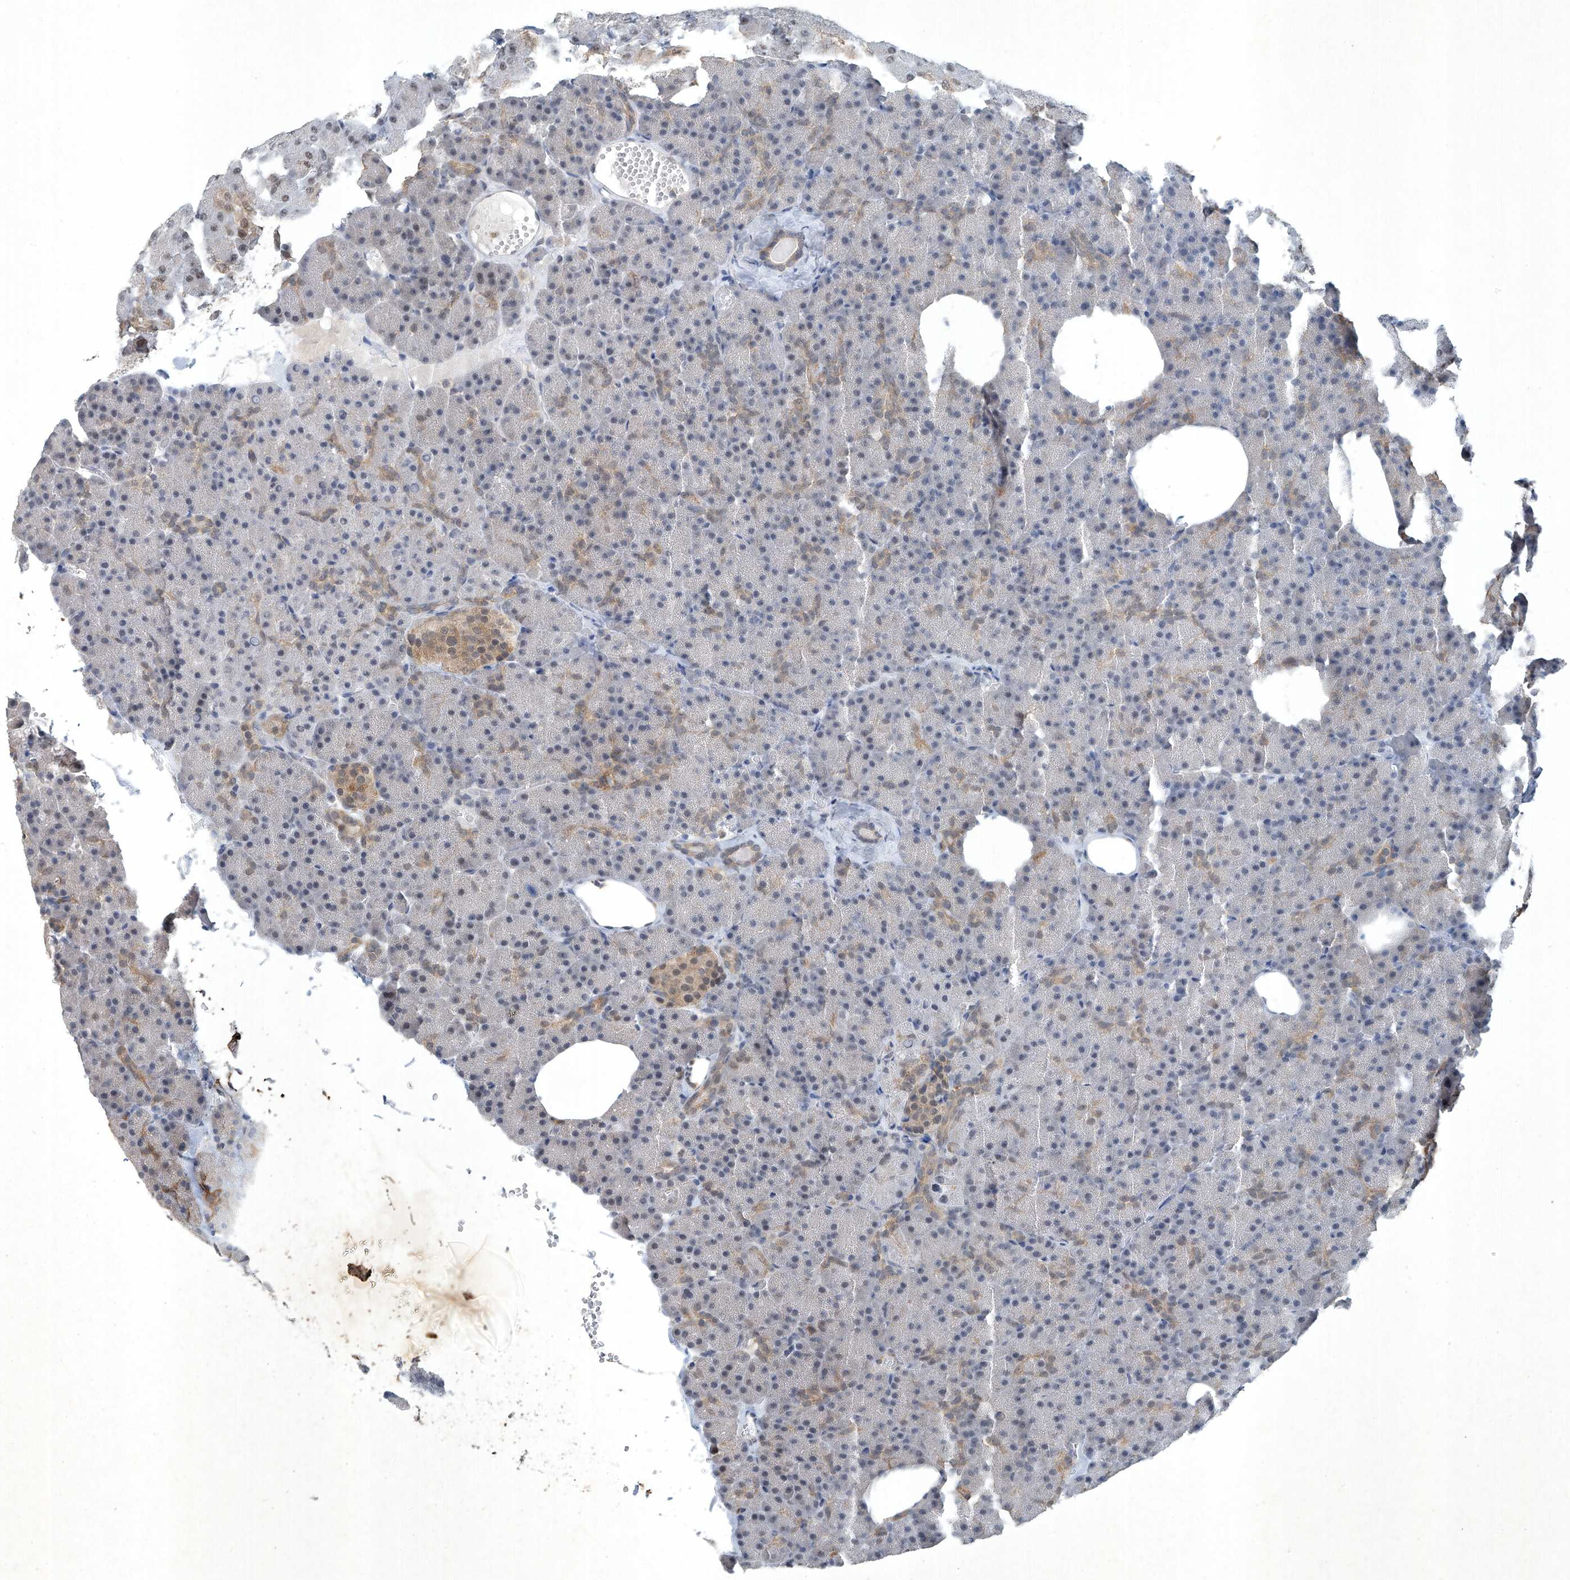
{"staining": {"intensity": "weak", "quantity": "25%-75%", "location": "nuclear"}, "tissue": "pancreas", "cell_type": "Exocrine glandular cells", "image_type": "normal", "snomed": [{"axis": "morphology", "description": "Normal tissue, NOS"}, {"axis": "morphology", "description": "Carcinoid, malignant, NOS"}, {"axis": "topography", "description": "Pancreas"}], "caption": "Pancreas stained with DAB (3,3'-diaminobenzidine) IHC displays low levels of weak nuclear staining in approximately 25%-75% of exocrine glandular cells. (IHC, brightfield microscopy, high magnification).", "gene": "TAF8", "patient": {"sex": "female", "age": 35}}